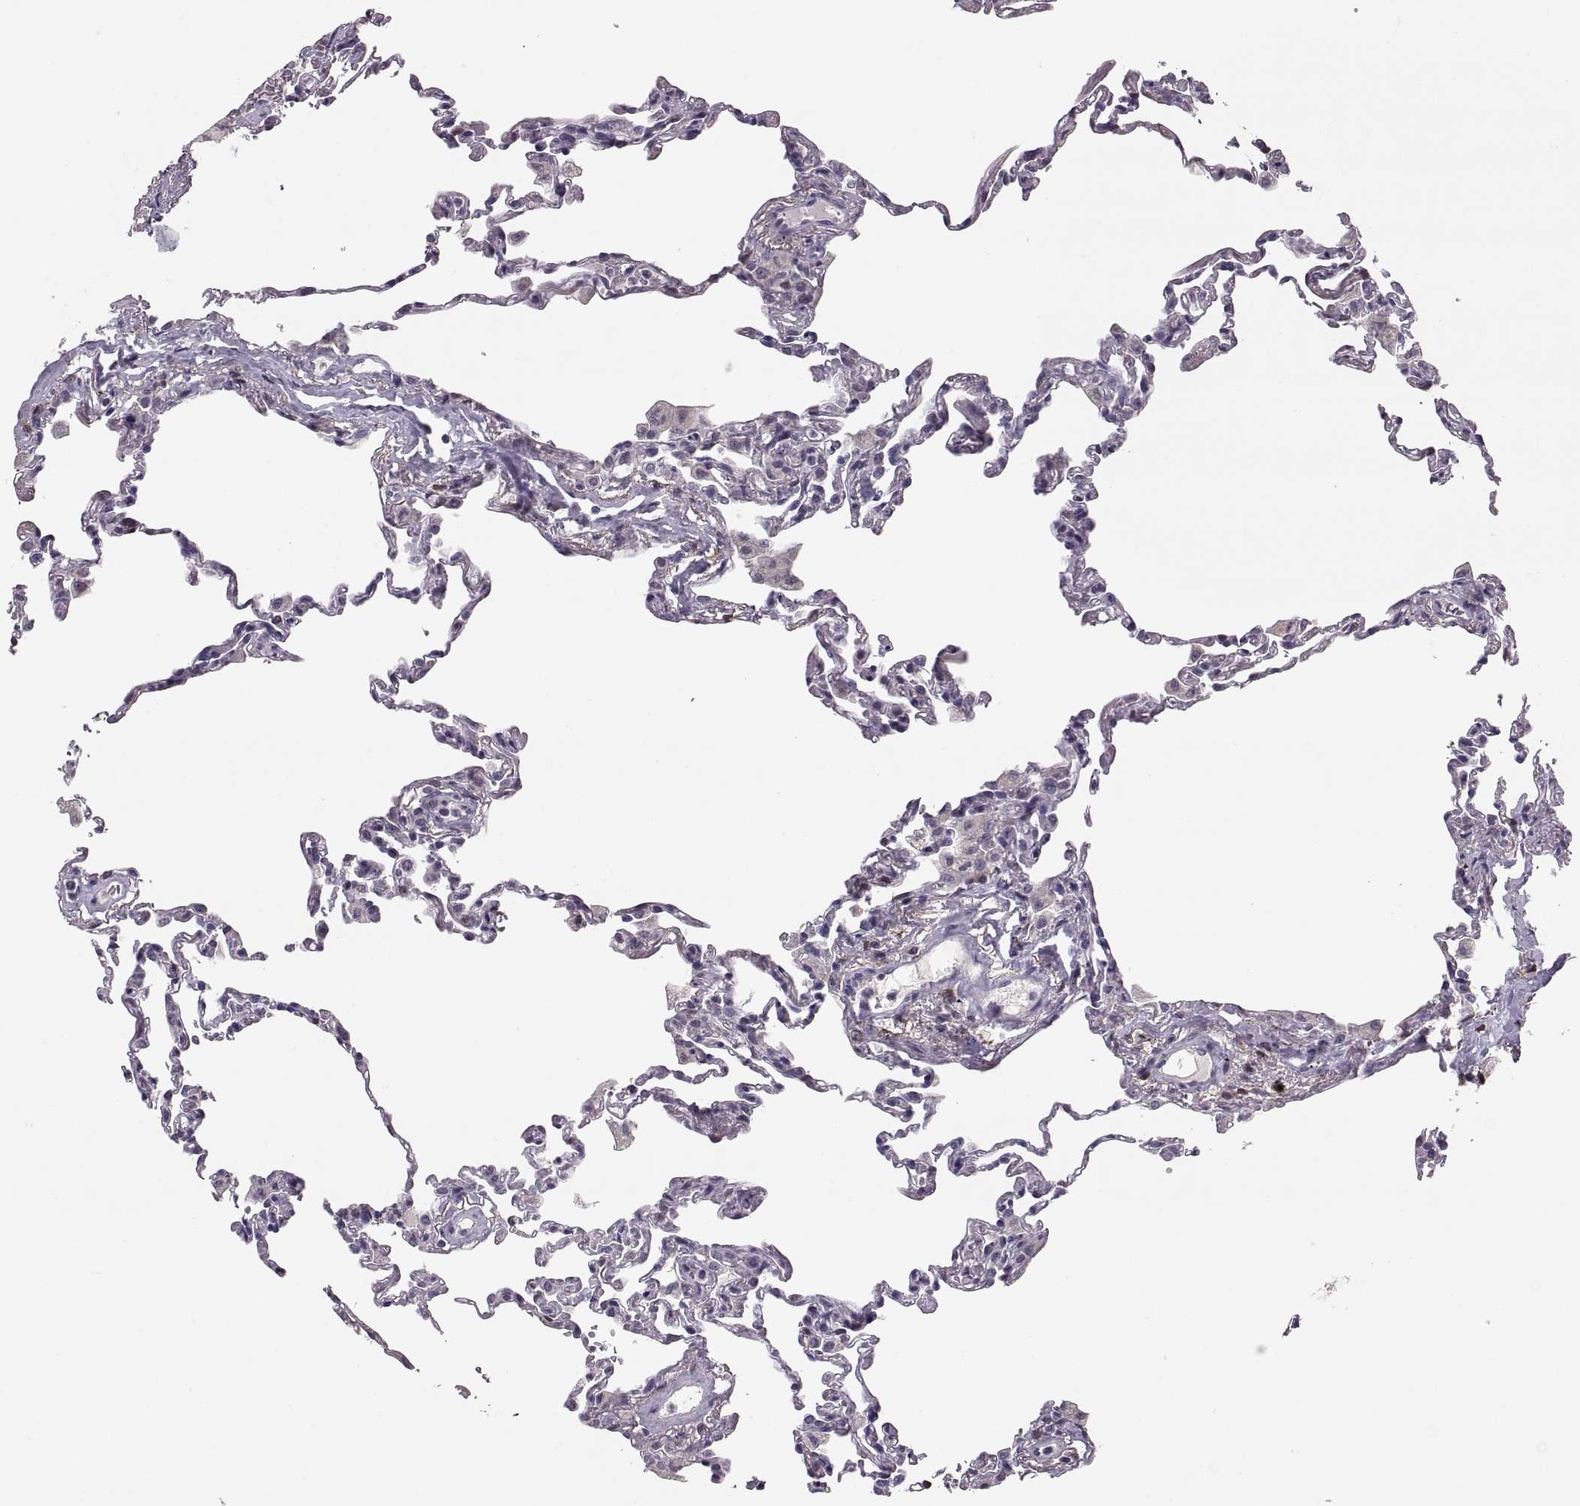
{"staining": {"intensity": "negative", "quantity": "none", "location": "none"}, "tissue": "lung", "cell_type": "Alveolar cells", "image_type": "normal", "snomed": [{"axis": "morphology", "description": "Normal tissue, NOS"}, {"axis": "topography", "description": "Lung"}], "caption": "Alveolar cells are negative for protein expression in unremarkable human lung. The staining is performed using DAB brown chromogen with nuclei counter-stained in using hematoxylin.", "gene": "ADH6", "patient": {"sex": "female", "age": 57}}